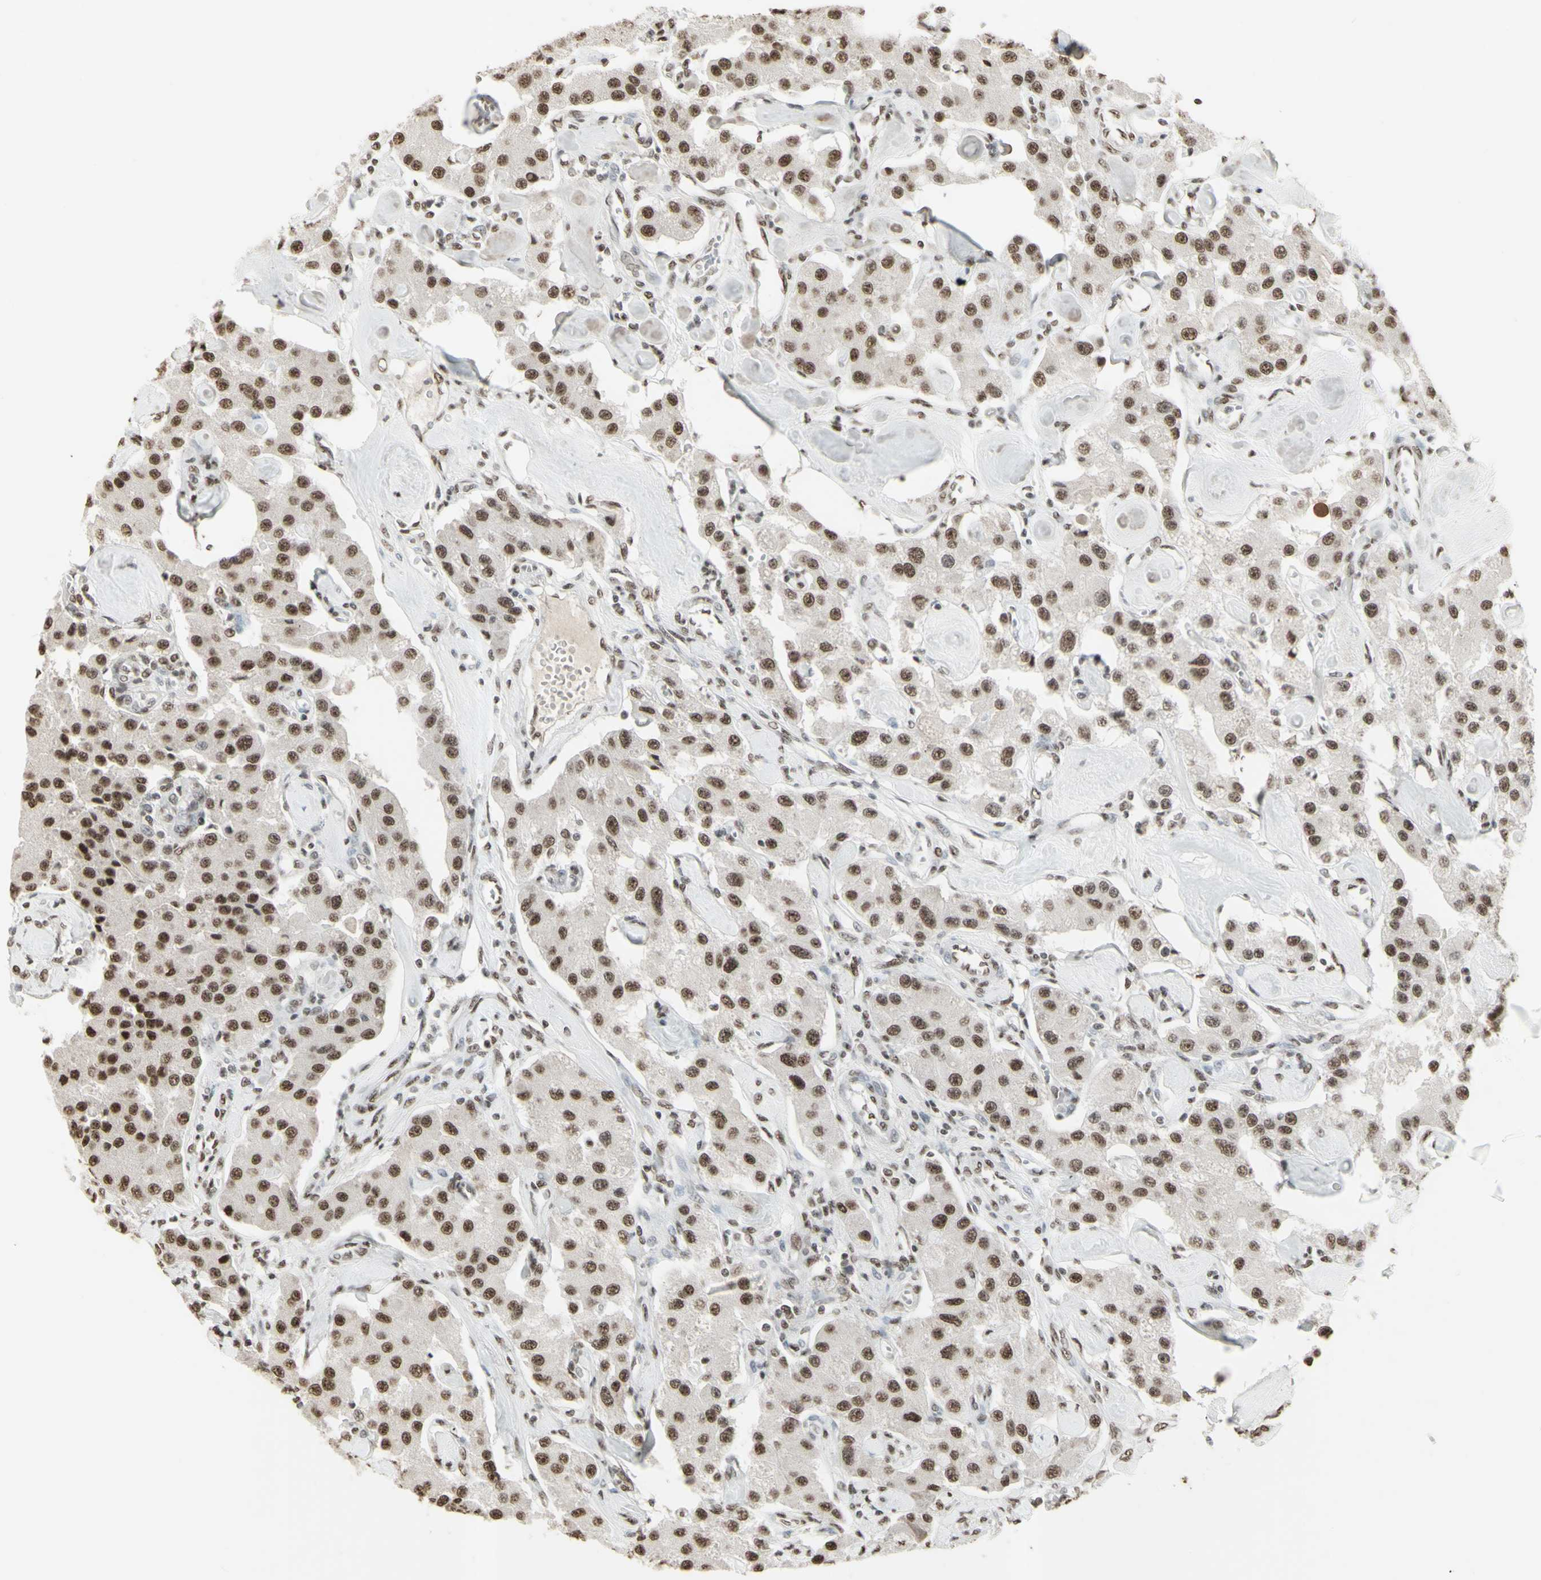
{"staining": {"intensity": "moderate", "quantity": ">75%", "location": "nuclear"}, "tissue": "carcinoid", "cell_type": "Tumor cells", "image_type": "cancer", "snomed": [{"axis": "morphology", "description": "Carcinoid, malignant, NOS"}, {"axis": "topography", "description": "Pancreas"}], "caption": "Immunohistochemistry (IHC) of human malignant carcinoid displays medium levels of moderate nuclear positivity in about >75% of tumor cells. The protein of interest is shown in brown color, while the nuclei are stained blue.", "gene": "TRIM28", "patient": {"sex": "male", "age": 41}}